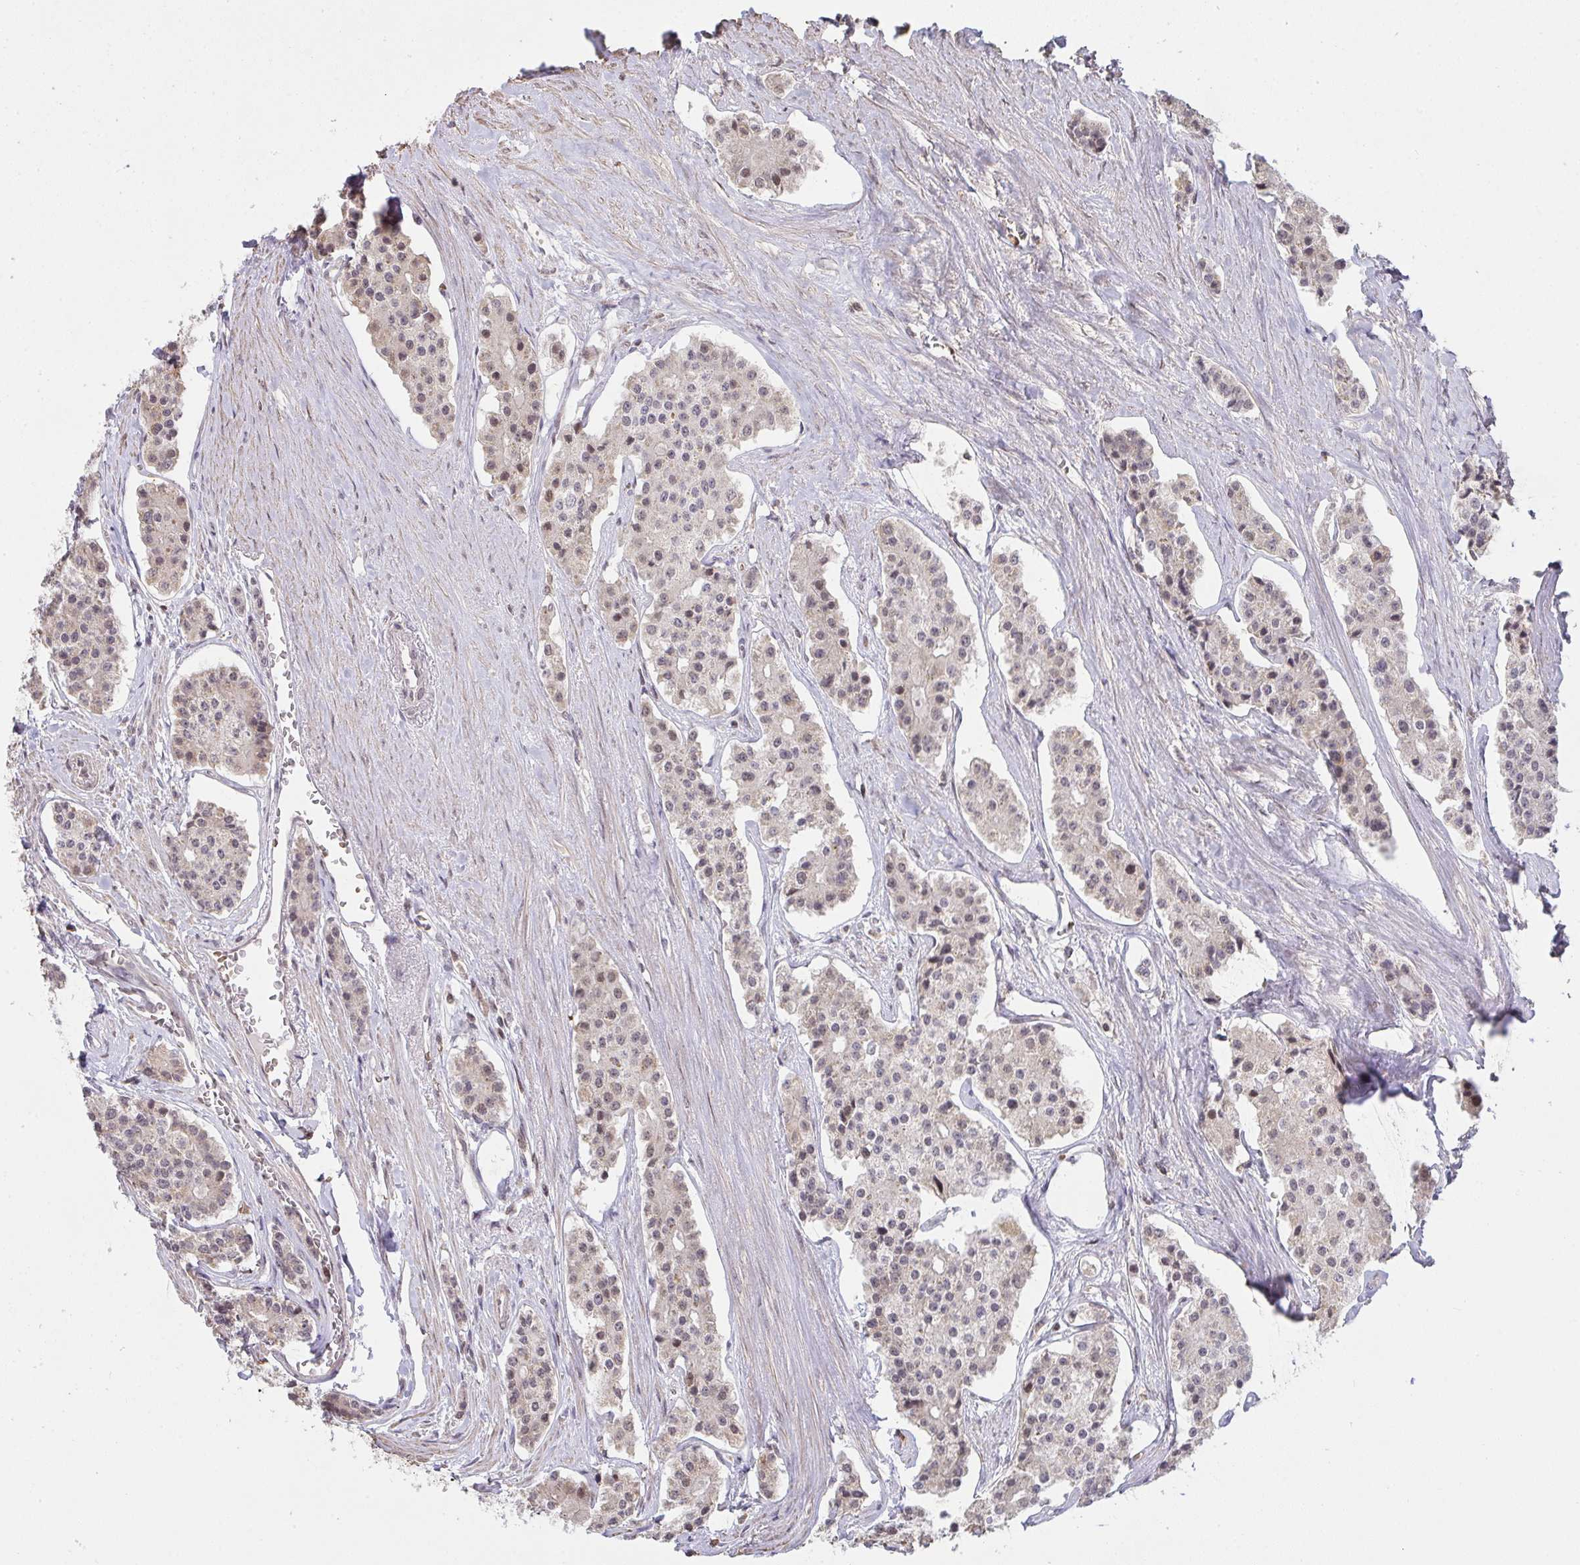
{"staining": {"intensity": "weak", "quantity": "25%-75%", "location": "nuclear"}, "tissue": "carcinoid", "cell_type": "Tumor cells", "image_type": "cancer", "snomed": [{"axis": "morphology", "description": "Carcinoid, malignant, NOS"}, {"axis": "topography", "description": "Small intestine"}], "caption": "This micrograph displays IHC staining of human carcinoid, with low weak nuclear expression in about 25%-75% of tumor cells.", "gene": "SAP30", "patient": {"sex": "female", "age": 65}}